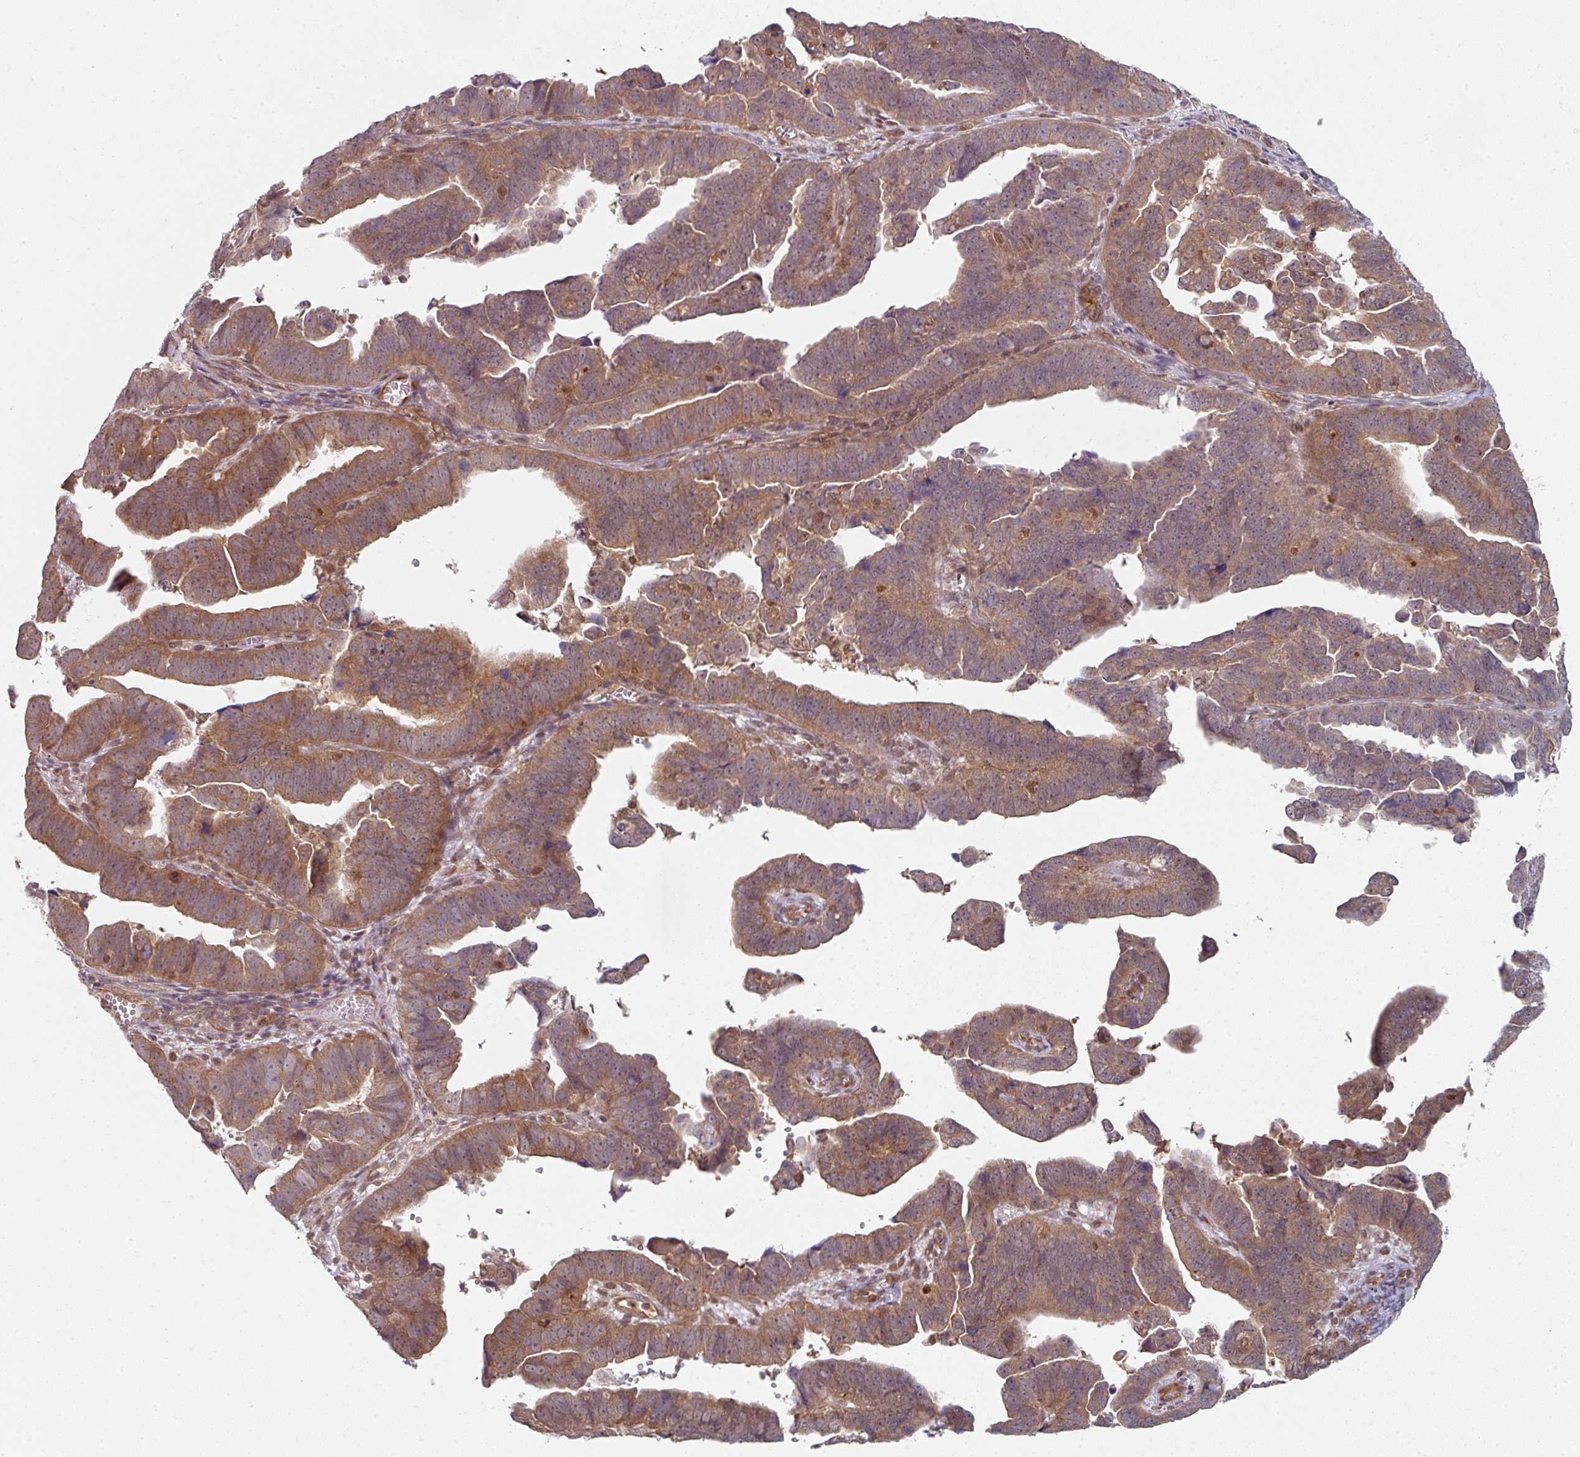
{"staining": {"intensity": "moderate", "quantity": ">75%", "location": "cytoplasmic/membranous,nuclear"}, "tissue": "endometrial cancer", "cell_type": "Tumor cells", "image_type": "cancer", "snomed": [{"axis": "morphology", "description": "Adenocarcinoma, NOS"}, {"axis": "topography", "description": "Endometrium"}], "caption": "Tumor cells demonstrate moderate cytoplasmic/membranous and nuclear positivity in approximately >75% of cells in endometrial adenocarcinoma.", "gene": "PSME3IP1", "patient": {"sex": "female", "age": 75}}